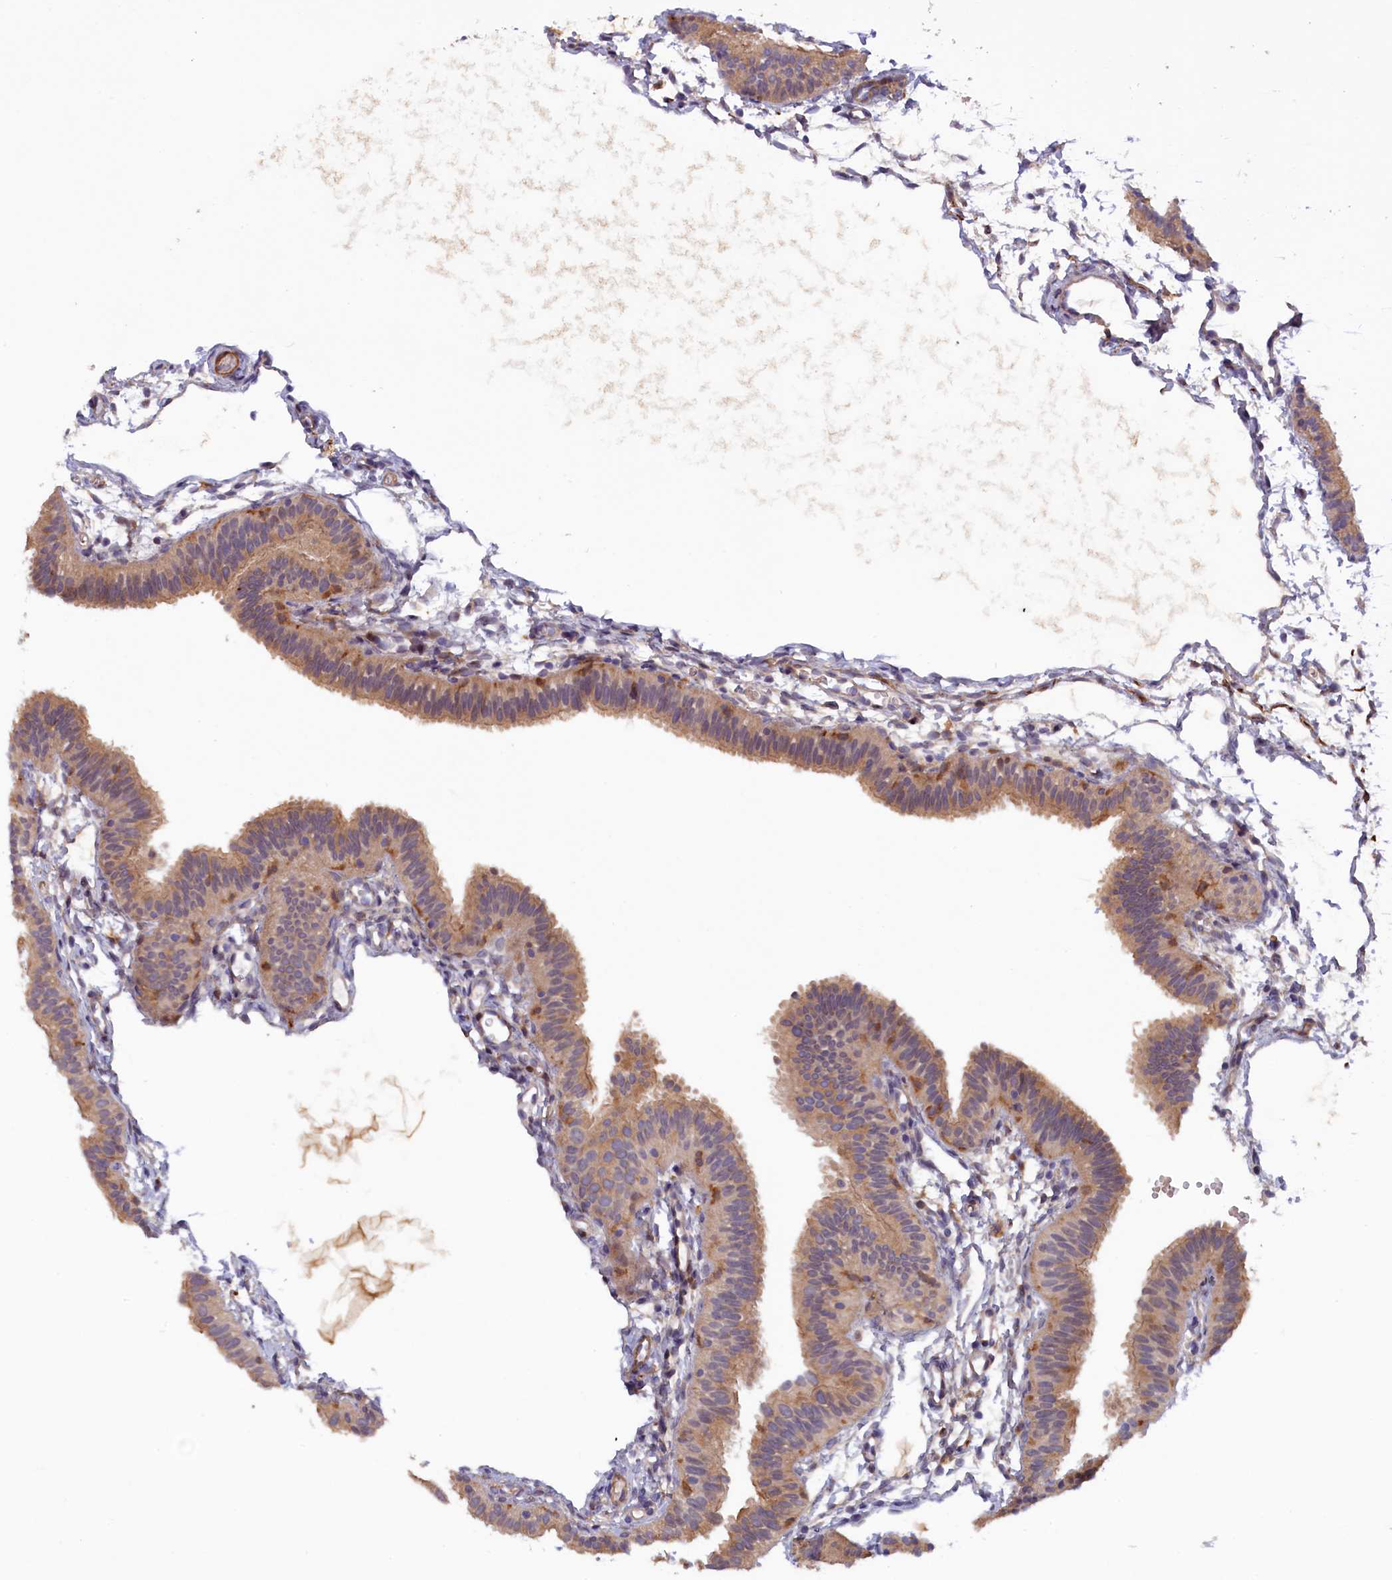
{"staining": {"intensity": "weak", "quantity": "25%-75%", "location": "cytoplasmic/membranous"}, "tissue": "fallopian tube", "cell_type": "Glandular cells", "image_type": "normal", "snomed": [{"axis": "morphology", "description": "Normal tissue, NOS"}, {"axis": "topography", "description": "Fallopian tube"}], "caption": "Normal fallopian tube shows weak cytoplasmic/membranous positivity in approximately 25%-75% of glandular cells, visualized by immunohistochemistry.", "gene": "FERMT1", "patient": {"sex": "female", "age": 35}}